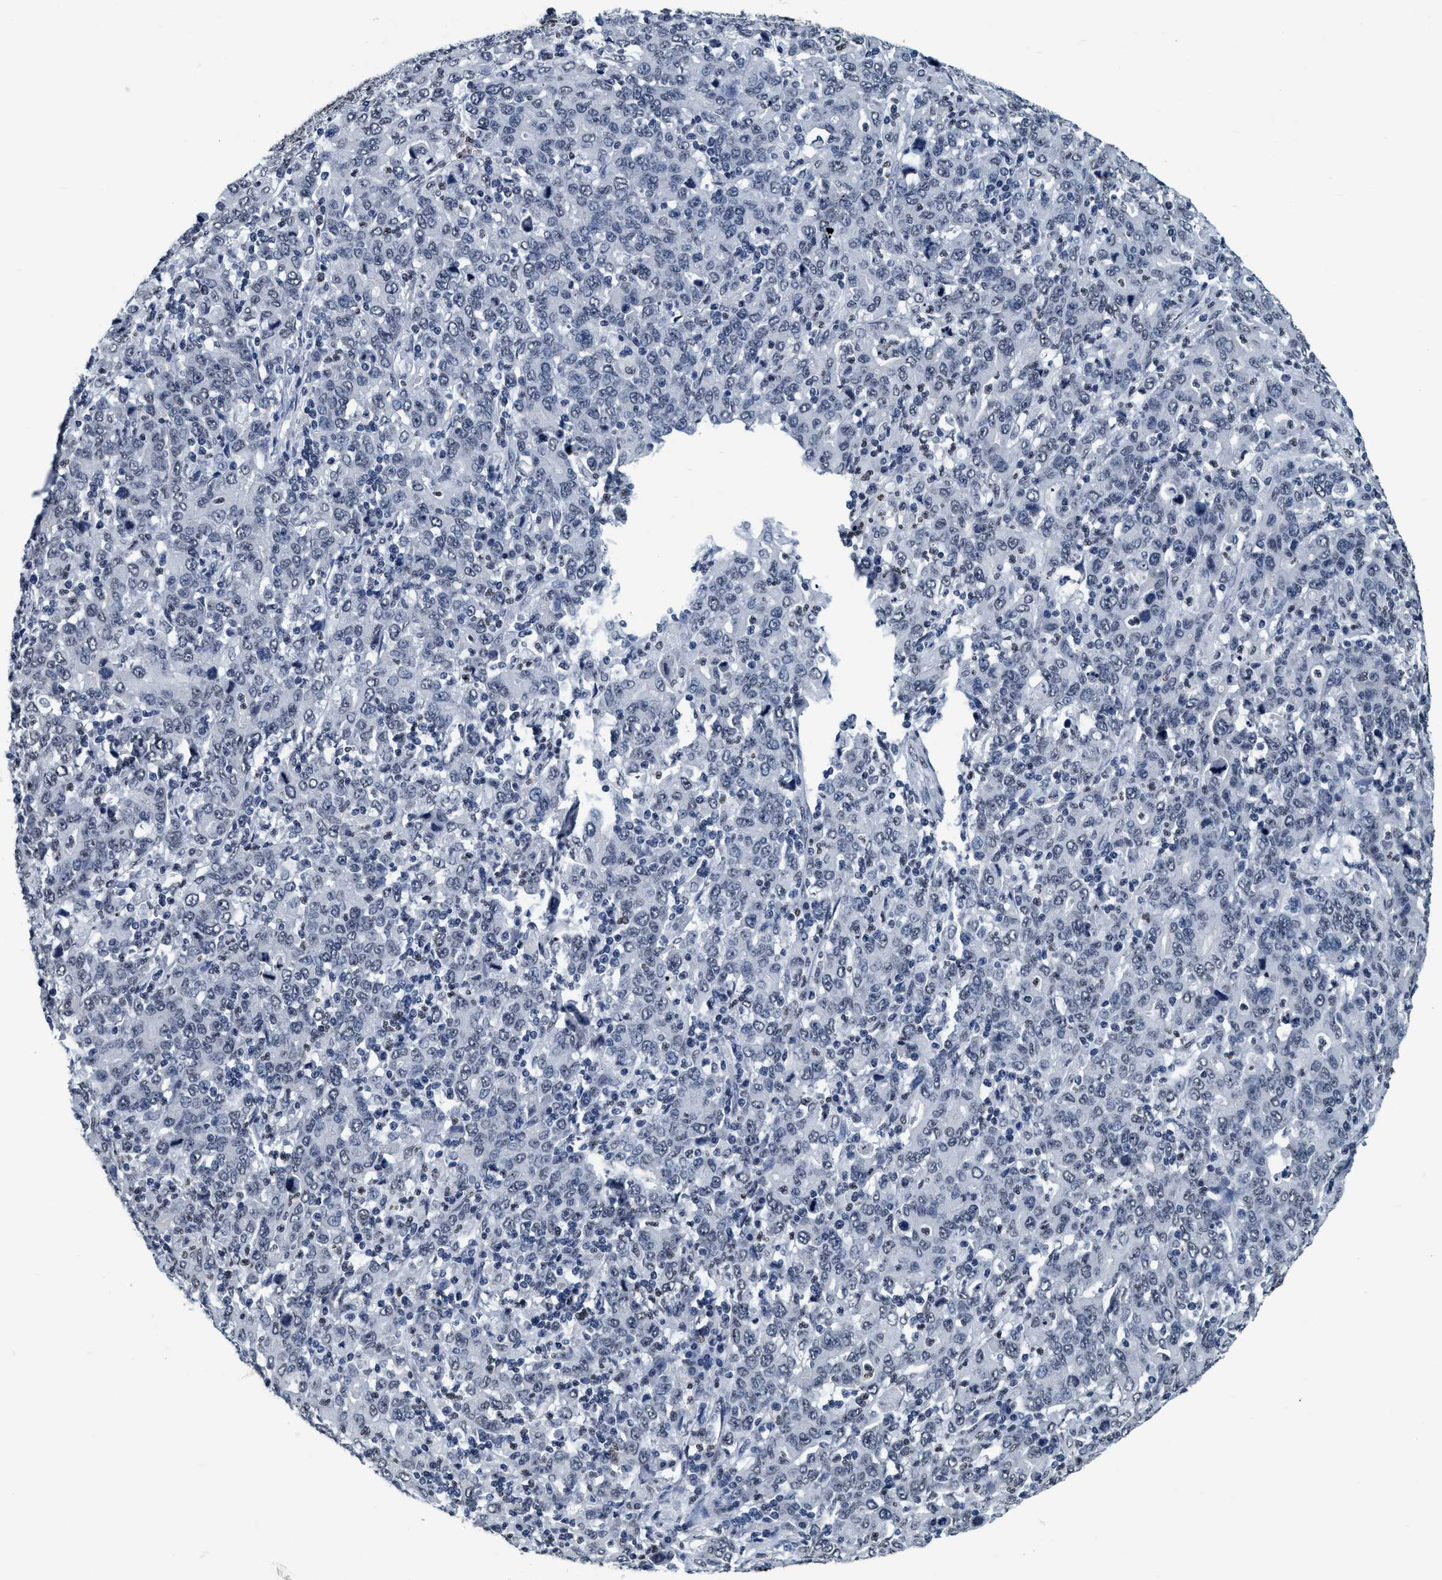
{"staining": {"intensity": "negative", "quantity": "none", "location": "none"}, "tissue": "stomach cancer", "cell_type": "Tumor cells", "image_type": "cancer", "snomed": [{"axis": "morphology", "description": "Adenocarcinoma, NOS"}, {"axis": "topography", "description": "Stomach, upper"}], "caption": "There is no significant positivity in tumor cells of stomach cancer (adenocarcinoma).", "gene": "CCNE2", "patient": {"sex": "male", "age": 69}}